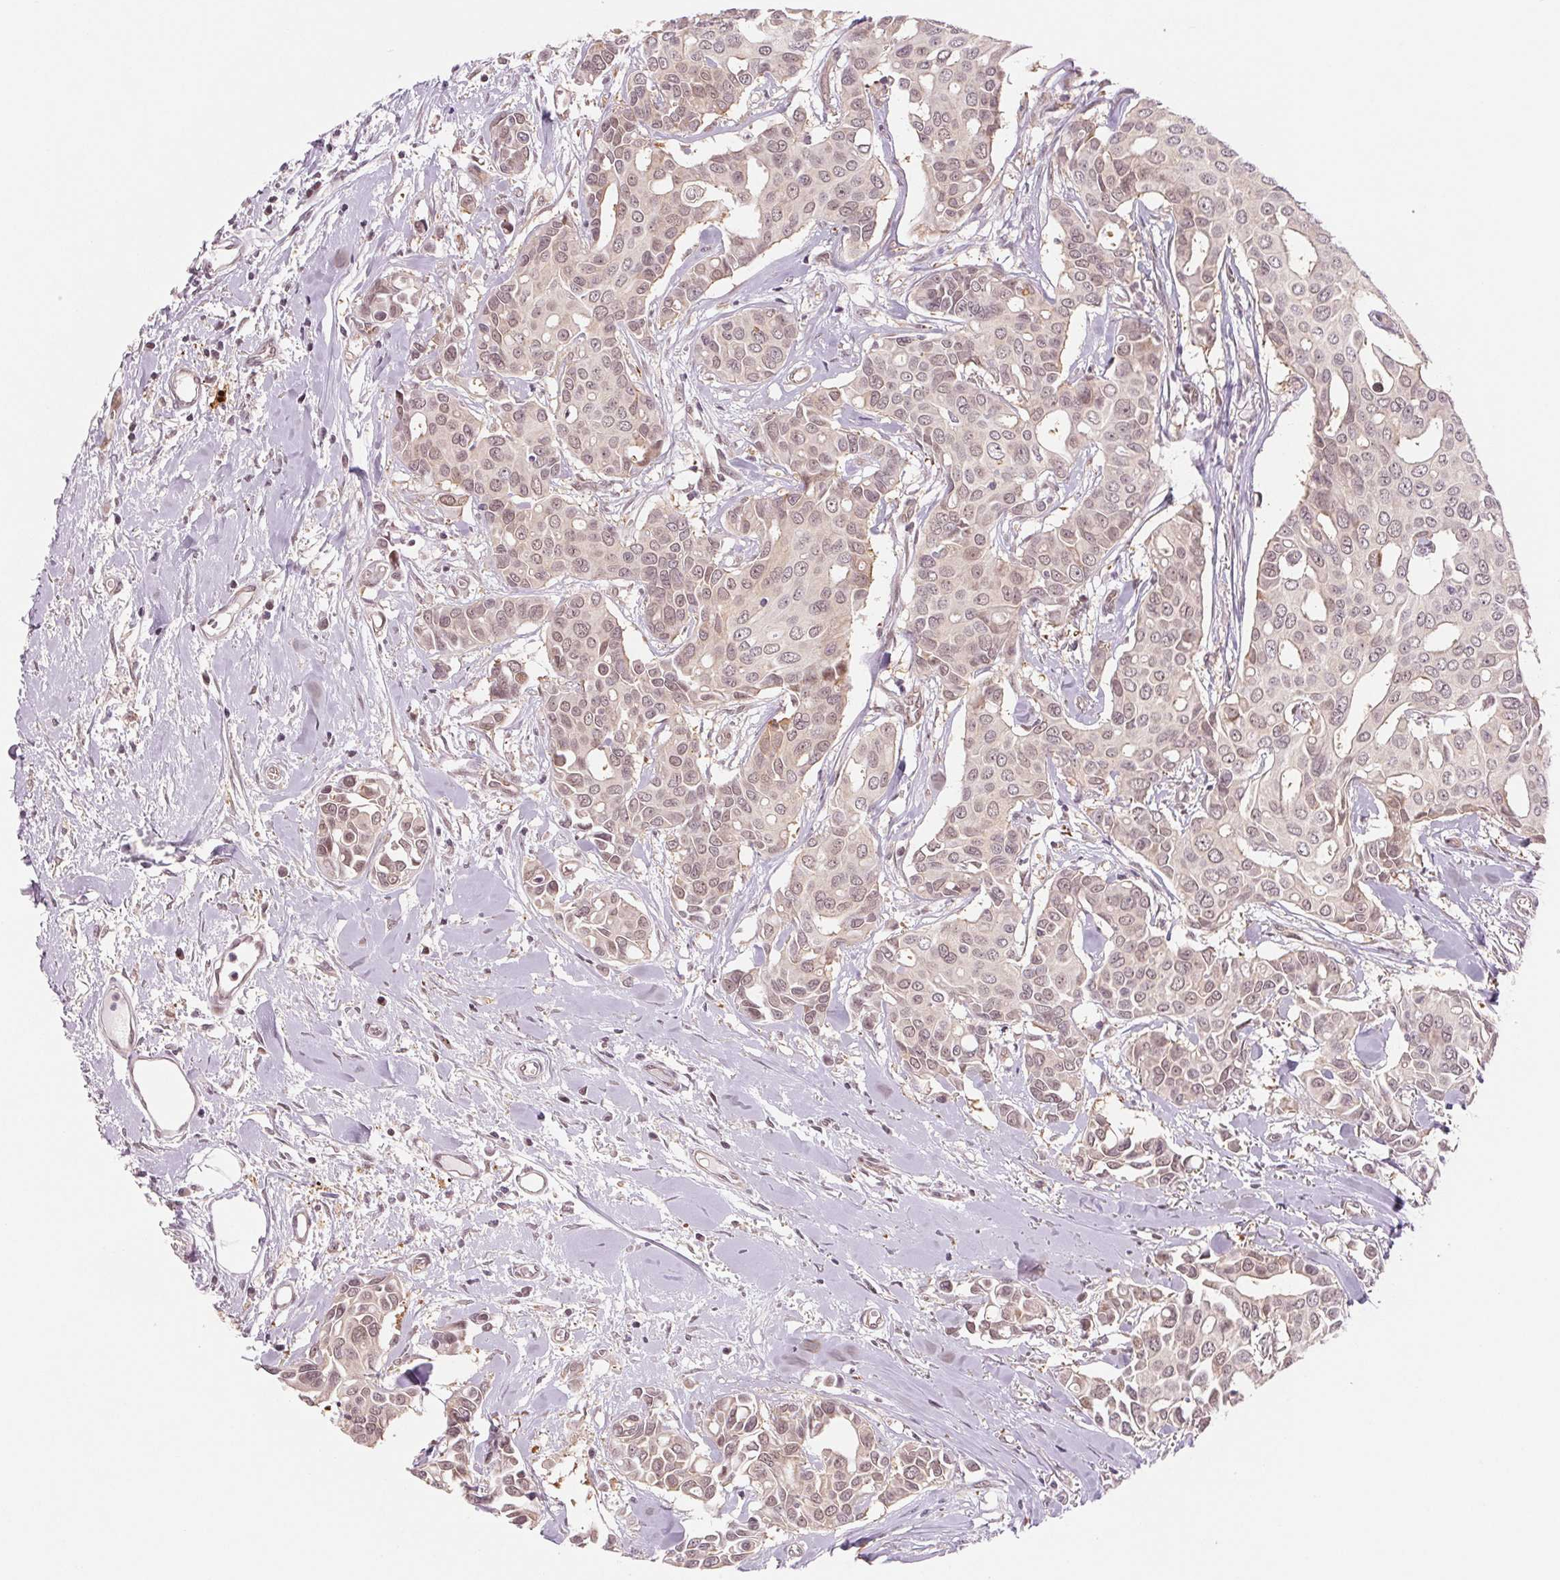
{"staining": {"intensity": "weak", "quantity": ">75%", "location": "nuclear"}, "tissue": "breast cancer", "cell_type": "Tumor cells", "image_type": "cancer", "snomed": [{"axis": "morphology", "description": "Duct carcinoma"}, {"axis": "topography", "description": "Breast"}], "caption": "About >75% of tumor cells in human breast cancer (invasive ductal carcinoma) demonstrate weak nuclear protein staining as visualized by brown immunohistochemical staining.", "gene": "DNAJB6", "patient": {"sex": "female", "age": 54}}